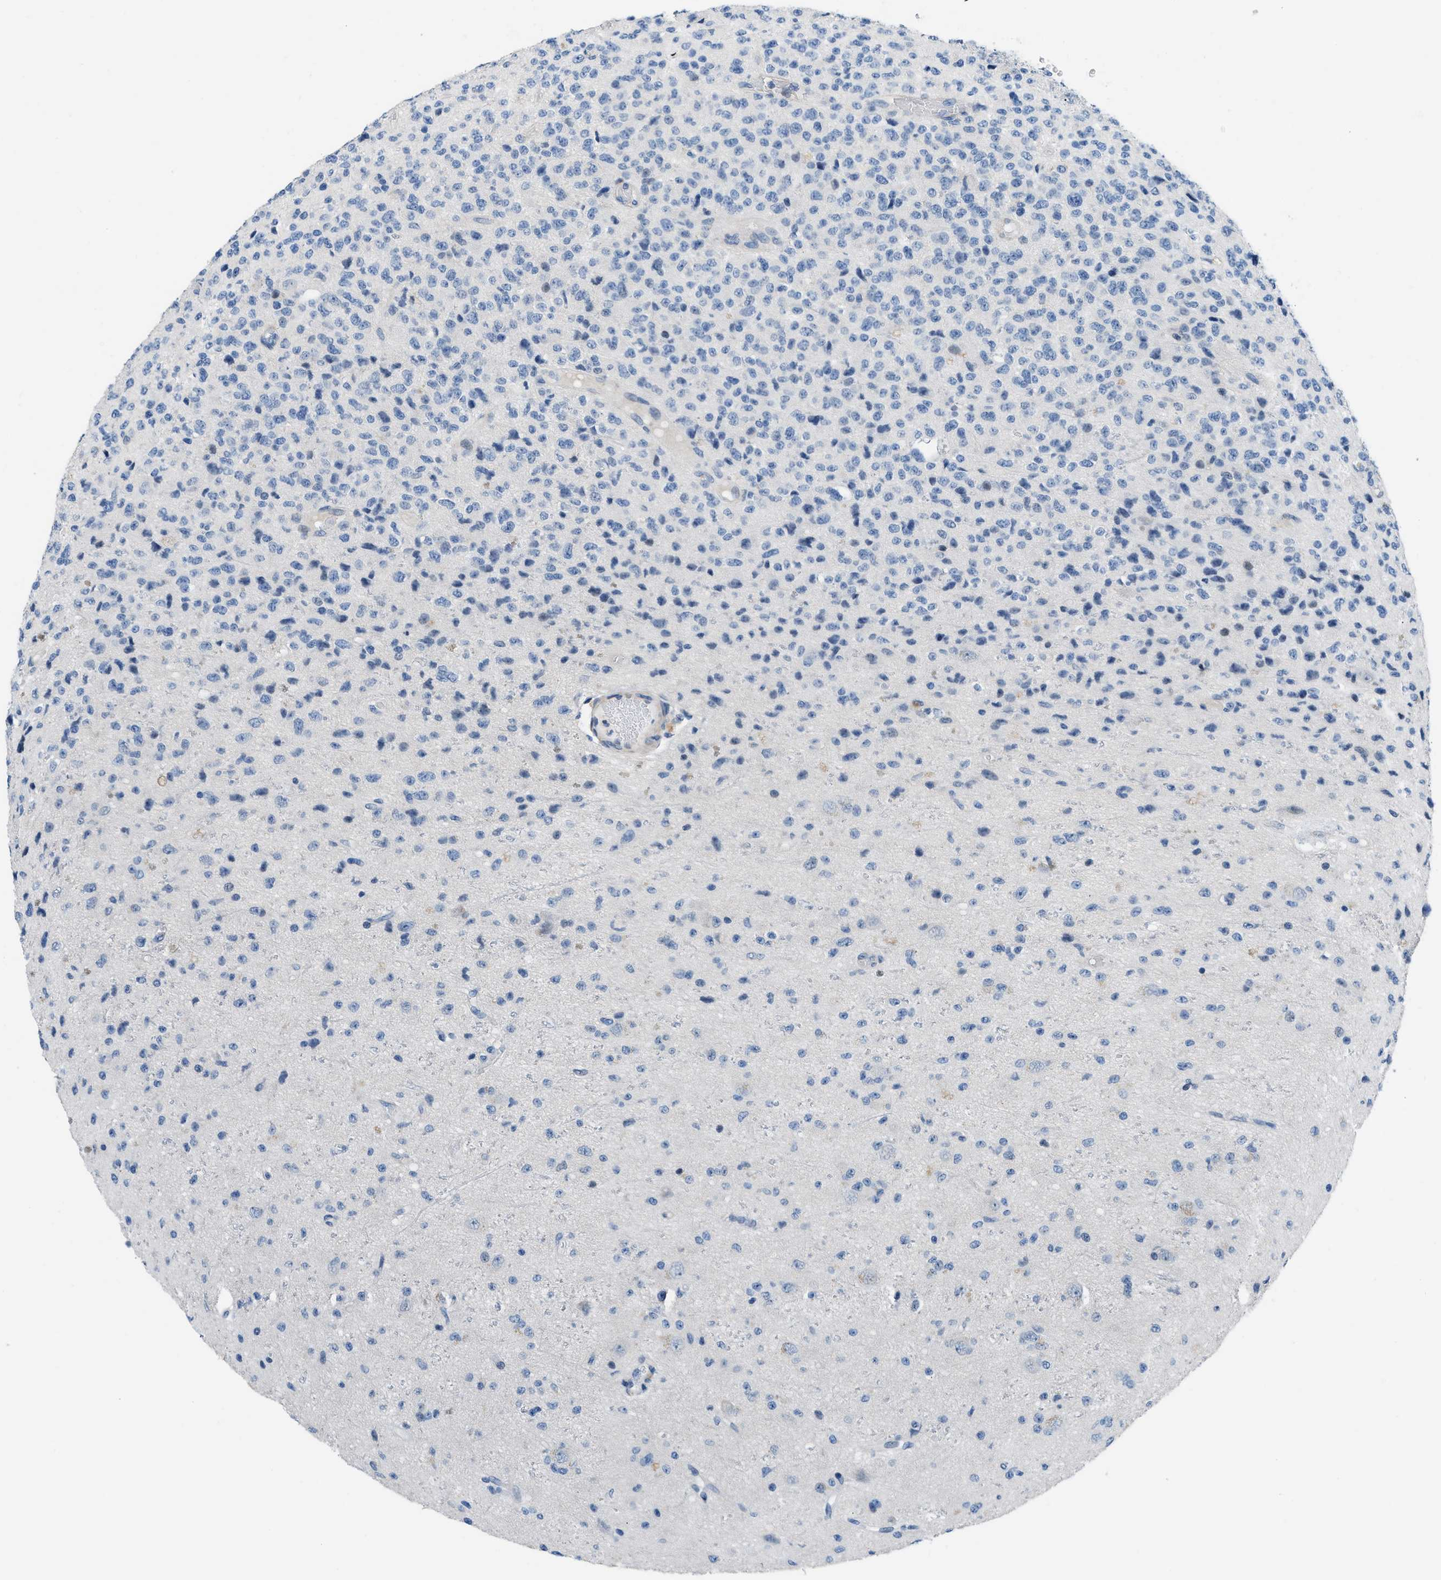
{"staining": {"intensity": "negative", "quantity": "none", "location": "none"}, "tissue": "glioma", "cell_type": "Tumor cells", "image_type": "cancer", "snomed": [{"axis": "morphology", "description": "Glioma, malignant, High grade"}, {"axis": "topography", "description": "pancreas cauda"}], "caption": "High power microscopy micrograph of an immunohistochemistry (IHC) photomicrograph of malignant glioma (high-grade), revealing no significant positivity in tumor cells. (Immunohistochemistry, brightfield microscopy, high magnification).", "gene": "FDCSP", "patient": {"sex": "male", "age": 60}}